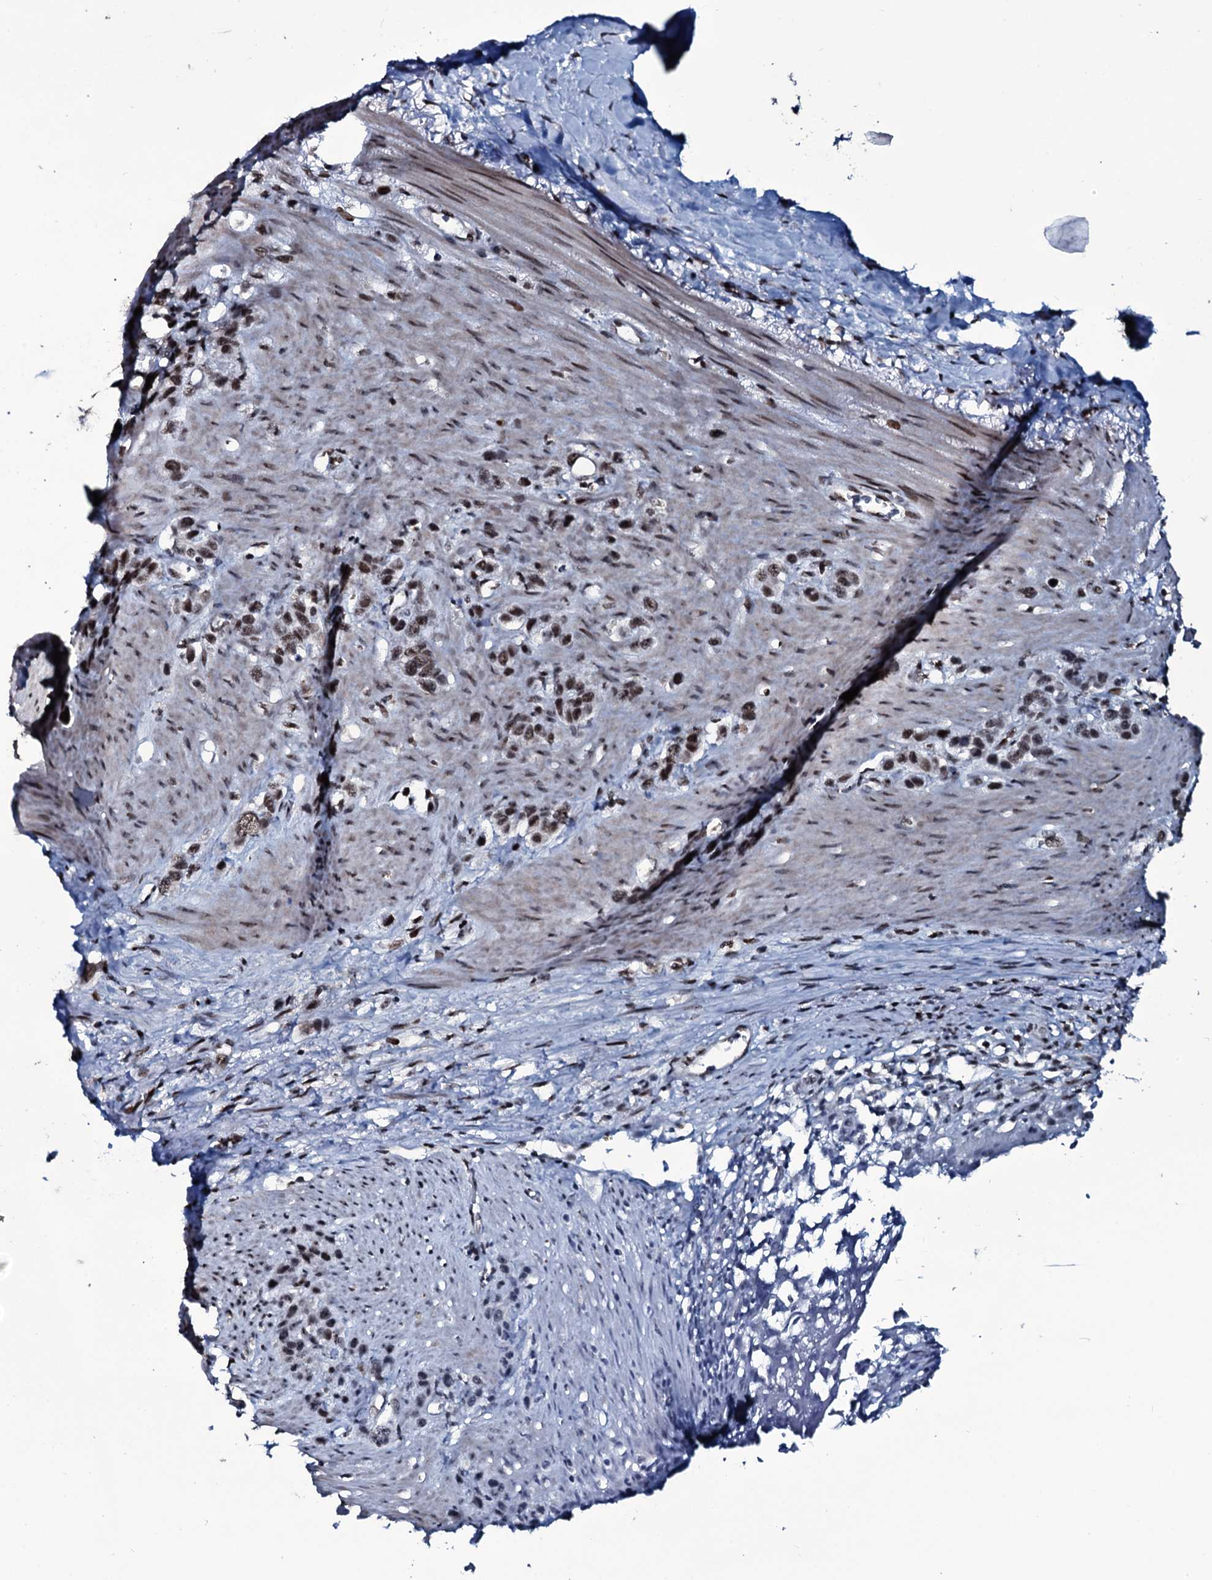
{"staining": {"intensity": "moderate", "quantity": ">75%", "location": "nuclear"}, "tissue": "stomach cancer", "cell_type": "Tumor cells", "image_type": "cancer", "snomed": [{"axis": "morphology", "description": "Adenocarcinoma, NOS"}, {"axis": "morphology", "description": "Adenocarcinoma, High grade"}, {"axis": "topography", "description": "Stomach, upper"}, {"axis": "topography", "description": "Stomach, lower"}], "caption": "This photomicrograph displays IHC staining of stomach cancer (high-grade adenocarcinoma), with medium moderate nuclear positivity in about >75% of tumor cells.", "gene": "ZMIZ2", "patient": {"sex": "female", "age": 65}}